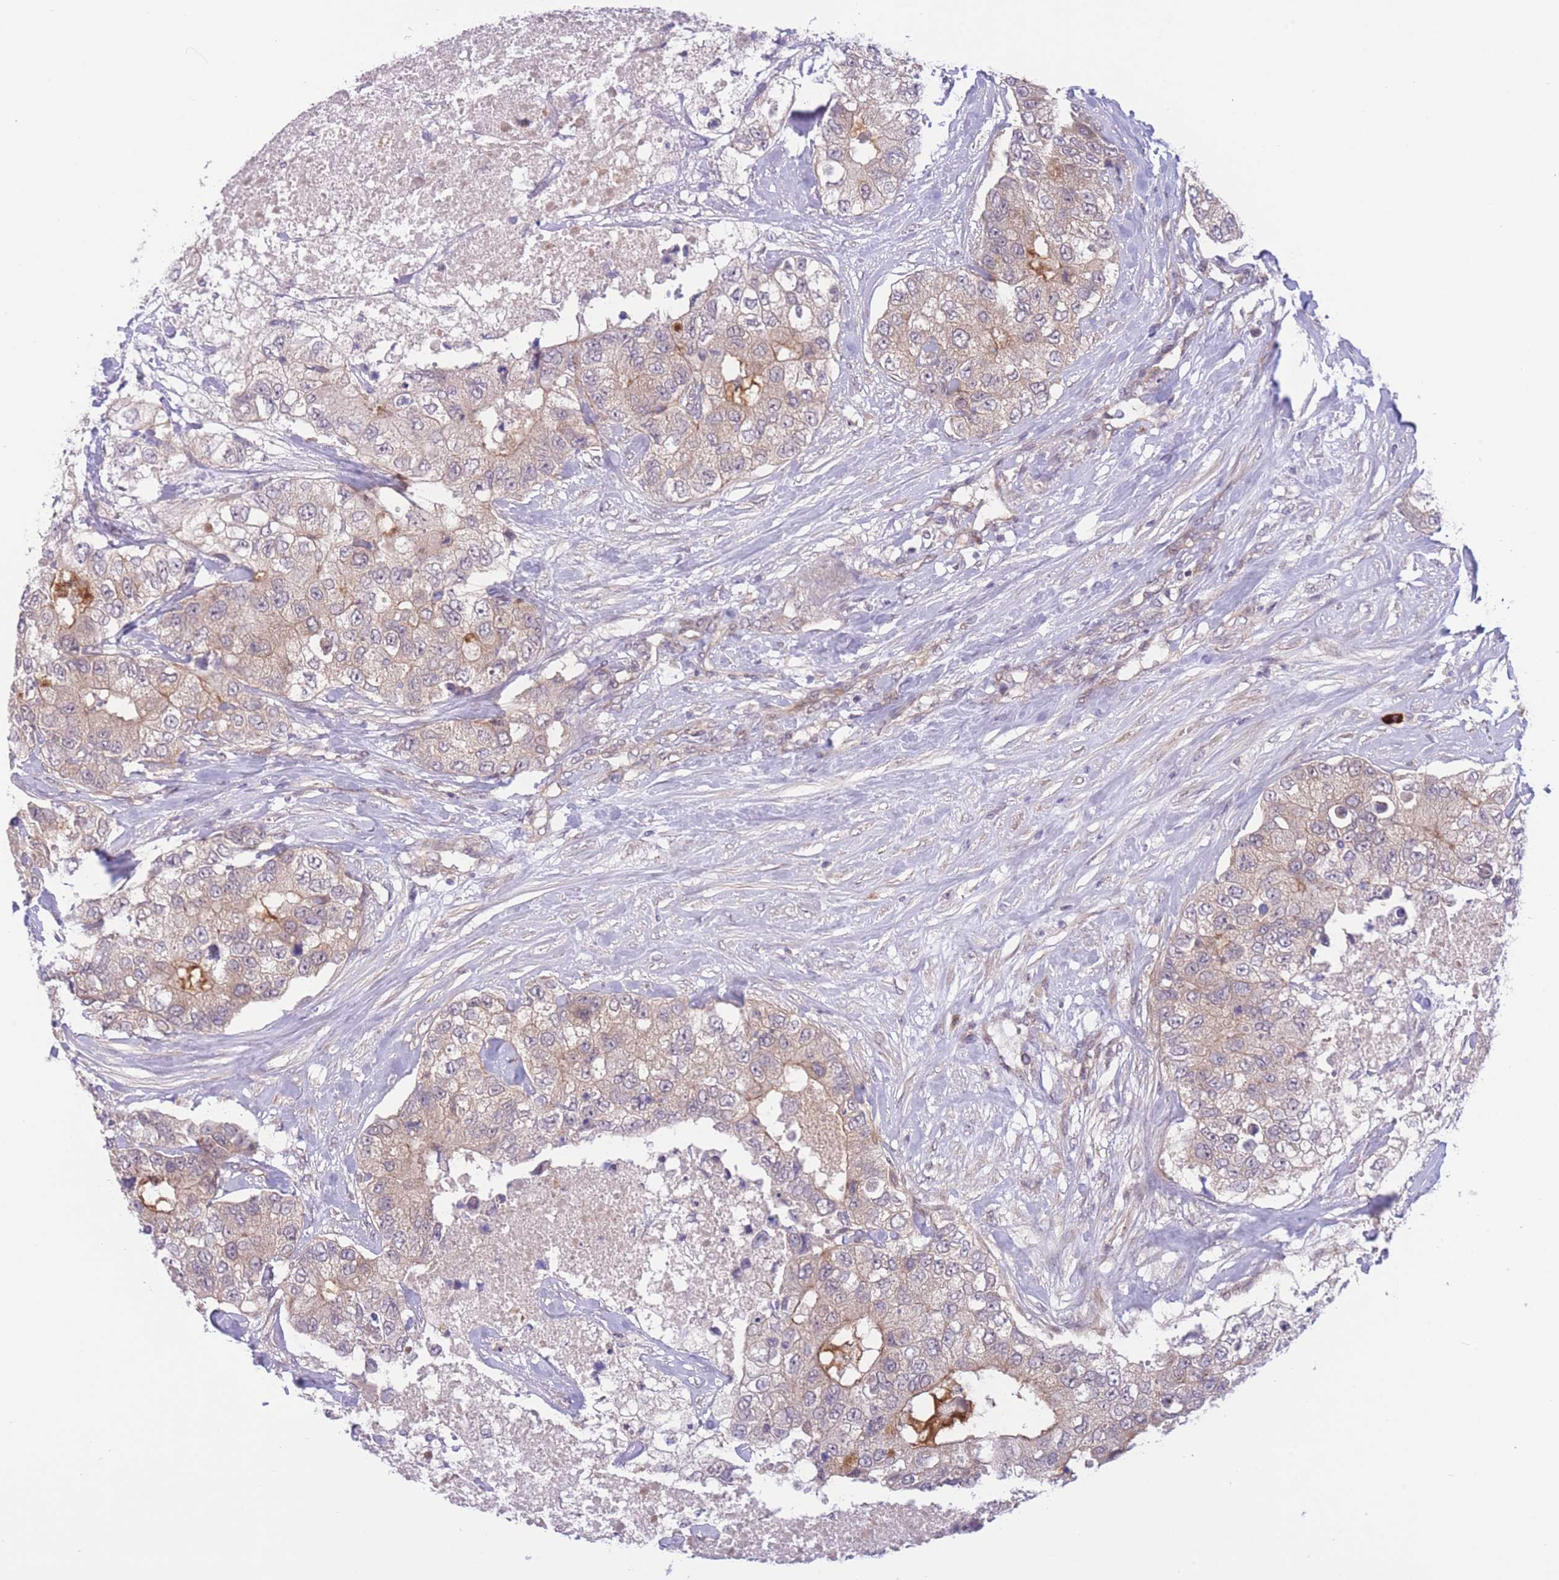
{"staining": {"intensity": "strong", "quantity": "<25%", "location": "cytoplasmic/membranous"}, "tissue": "breast cancer", "cell_type": "Tumor cells", "image_type": "cancer", "snomed": [{"axis": "morphology", "description": "Duct carcinoma"}, {"axis": "topography", "description": "Breast"}], "caption": "Immunohistochemistry (DAB) staining of human breast intraductal carcinoma exhibits strong cytoplasmic/membranous protein positivity in about <25% of tumor cells.", "gene": "CDC25B", "patient": {"sex": "female", "age": 62}}